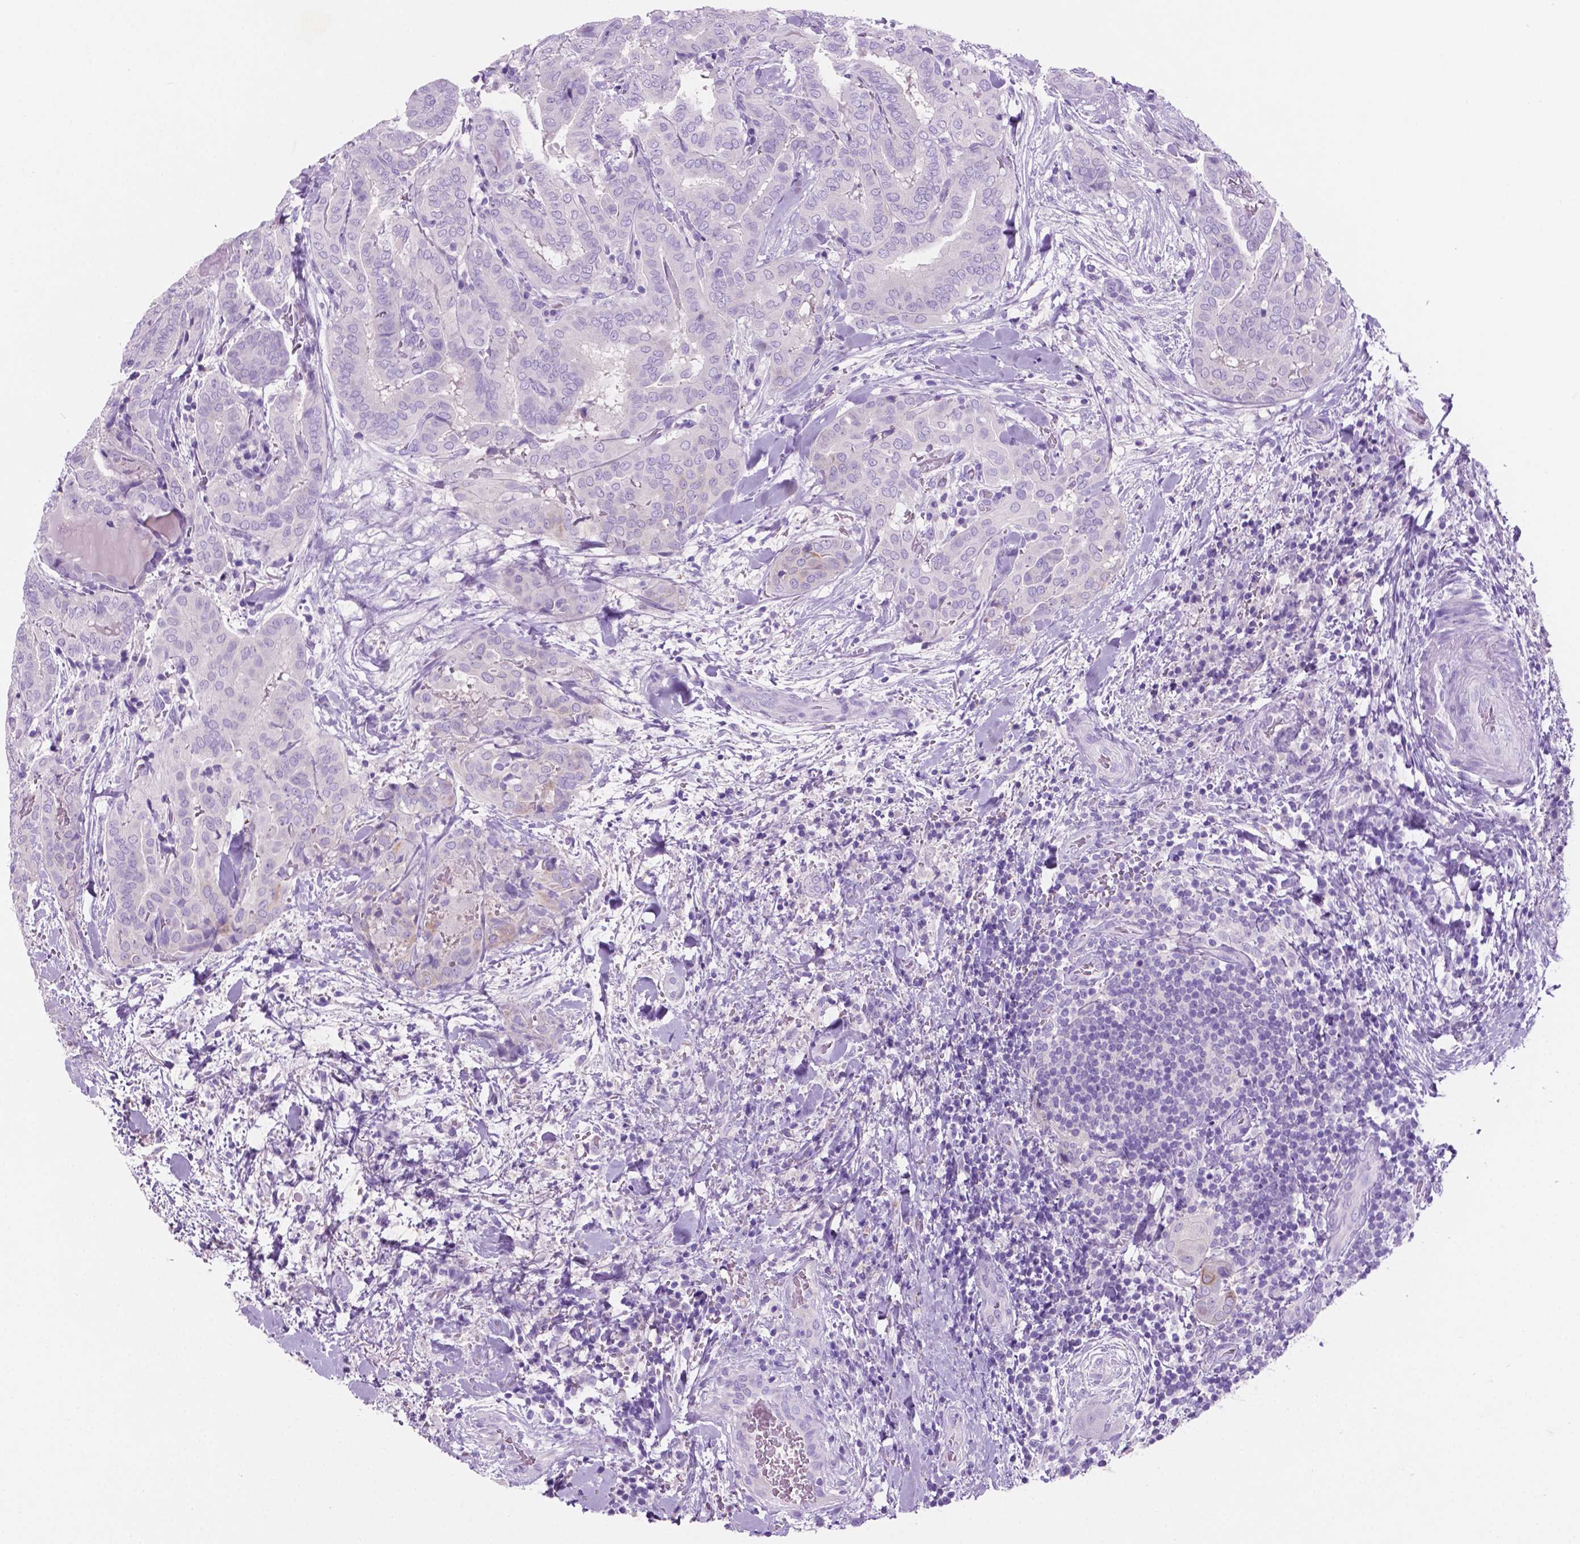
{"staining": {"intensity": "negative", "quantity": "none", "location": "none"}, "tissue": "thyroid cancer", "cell_type": "Tumor cells", "image_type": "cancer", "snomed": [{"axis": "morphology", "description": "Papillary adenocarcinoma, NOS"}, {"axis": "topography", "description": "Thyroid gland"}], "caption": "This is an immunohistochemistry image of human thyroid cancer (papillary adenocarcinoma). There is no expression in tumor cells.", "gene": "POU4F1", "patient": {"sex": "female", "age": 61}}